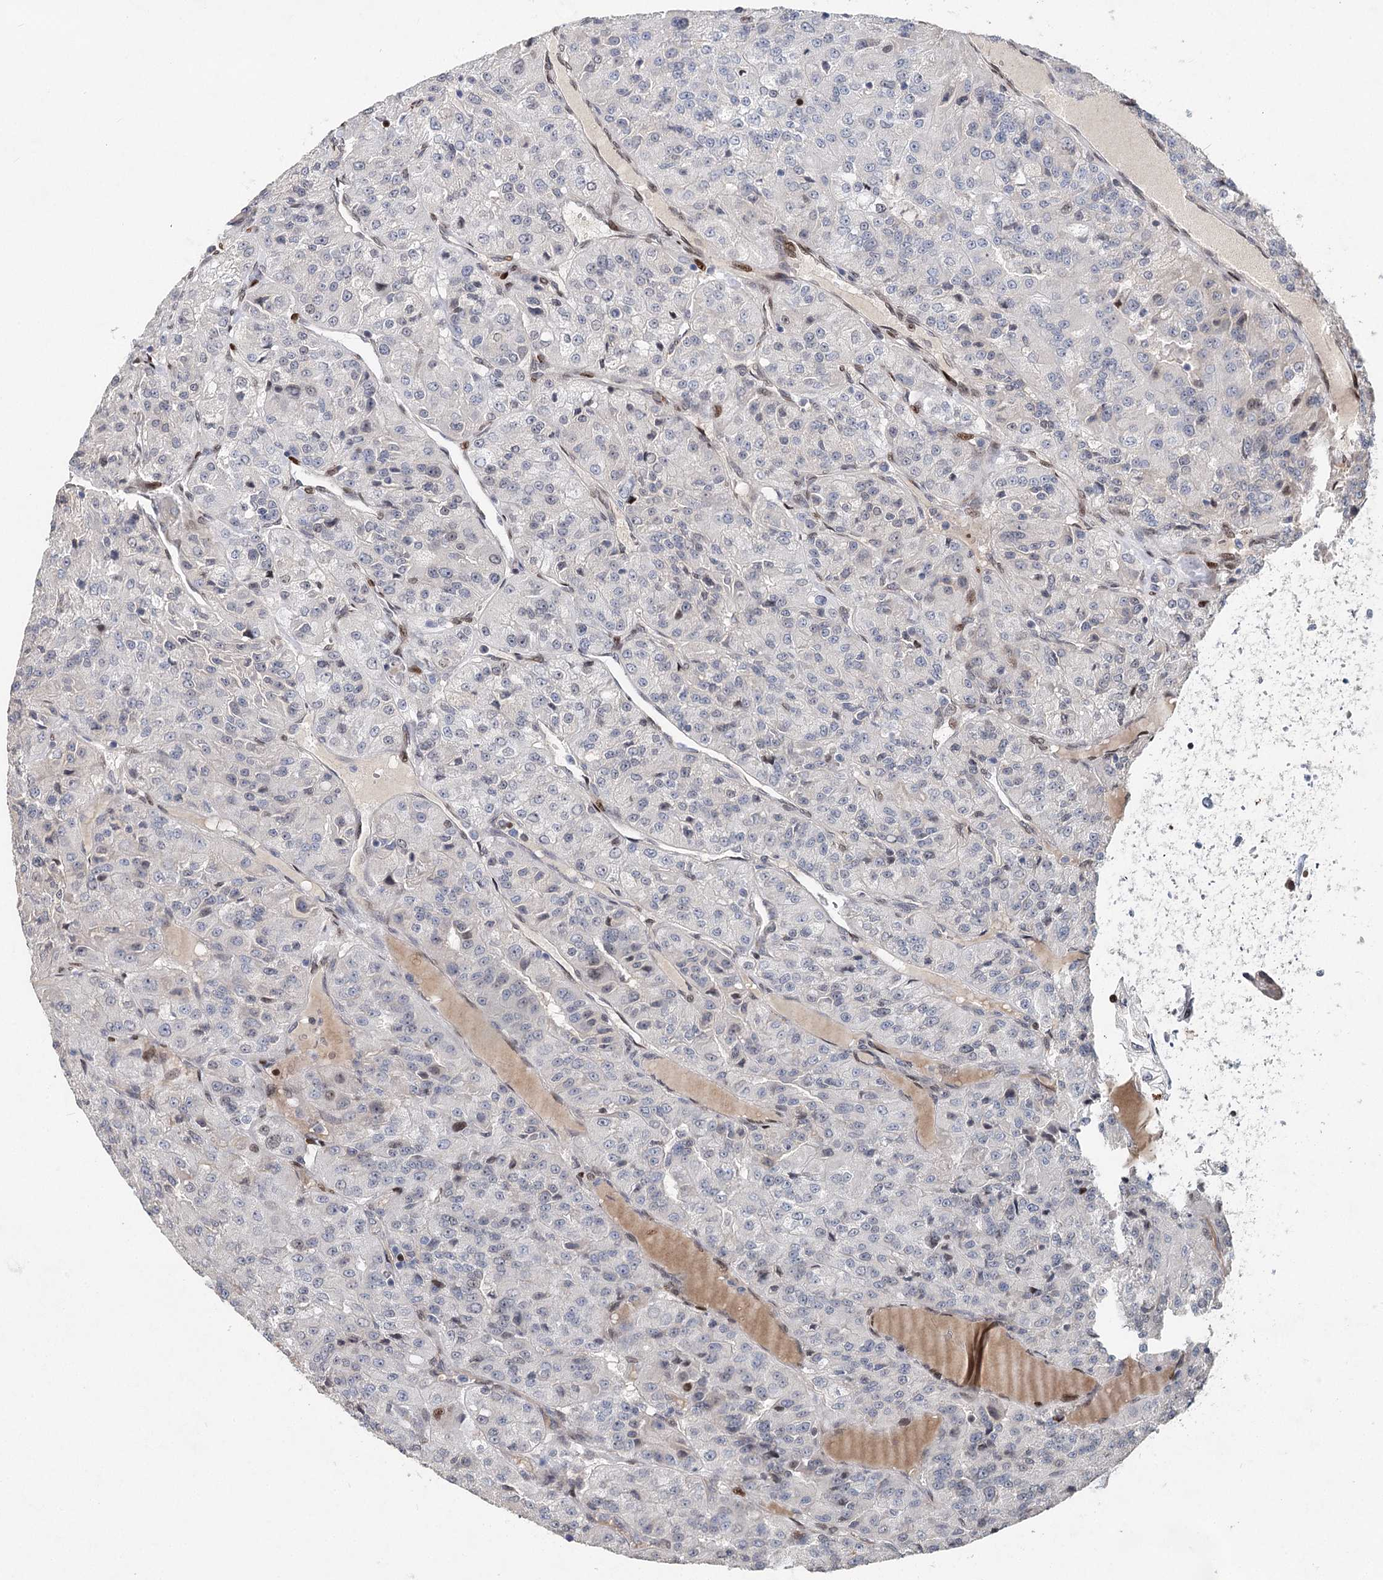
{"staining": {"intensity": "negative", "quantity": "none", "location": "none"}, "tissue": "renal cancer", "cell_type": "Tumor cells", "image_type": "cancer", "snomed": [{"axis": "morphology", "description": "Adenocarcinoma, NOS"}, {"axis": "topography", "description": "Kidney"}], "caption": "IHC image of neoplastic tissue: human renal cancer stained with DAB (3,3'-diaminobenzidine) shows no significant protein staining in tumor cells.", "gene": "FRMD4A", "patient": {"sex": "female", "age": 63}}